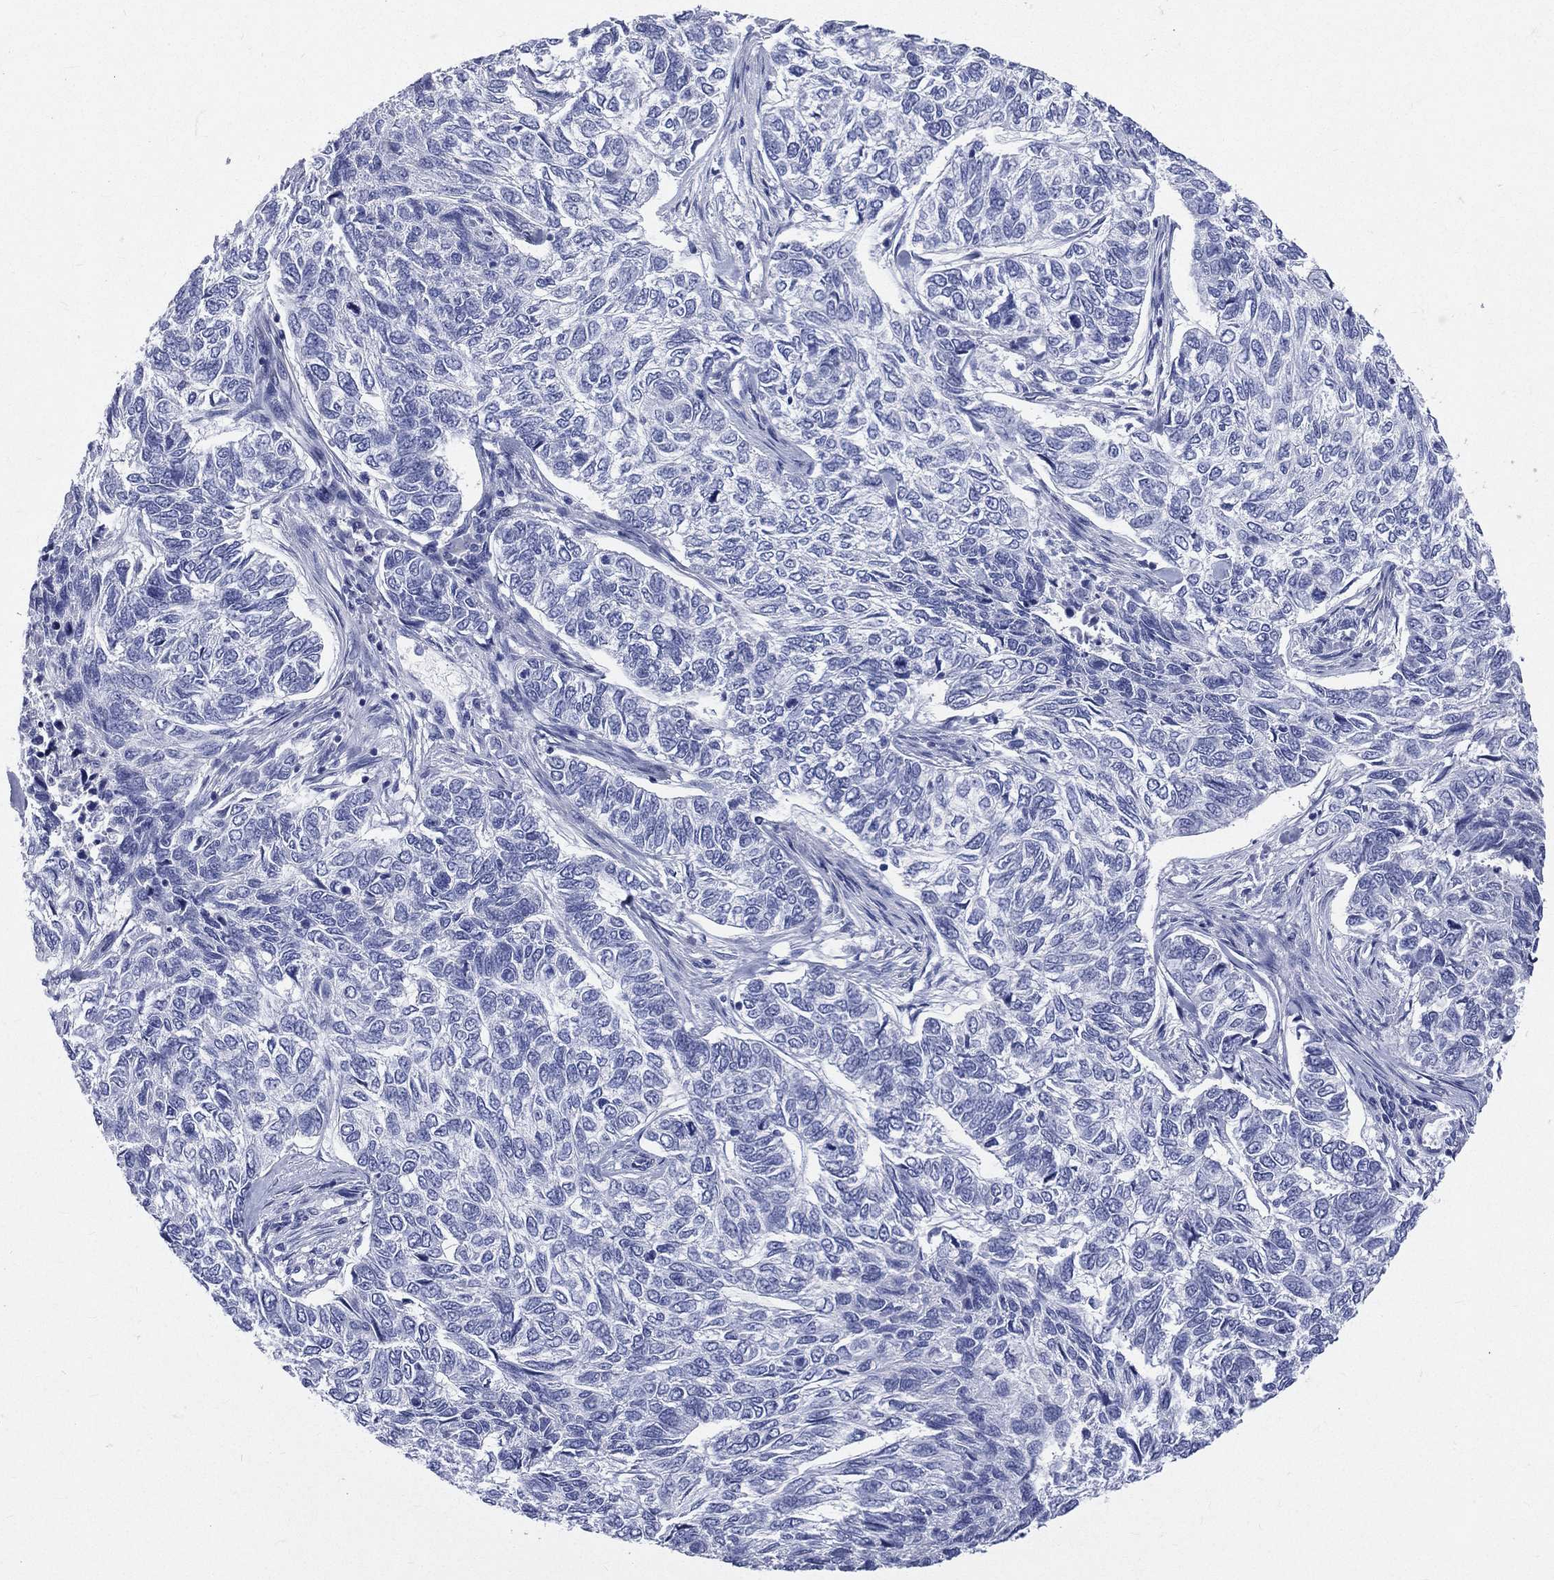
{"staining": {"intensity": "negative", "quantity": "none", "location": "none"}, "tissue": "skin cancer", "cell_type": "Tumor cells", "image_type": "cancer", "snomed": [{"axis": "morphology", "description": "Basal cell carcinoma"}, {"axis": "topography", "description": "Skin"}], "caption": "The immunohistochemistry (IHC) micrograph has no significant staining in tumor cells of skin cancer tissue.", "gene": "CYLC1", "patient": {"sex": "female", "age": 65}}